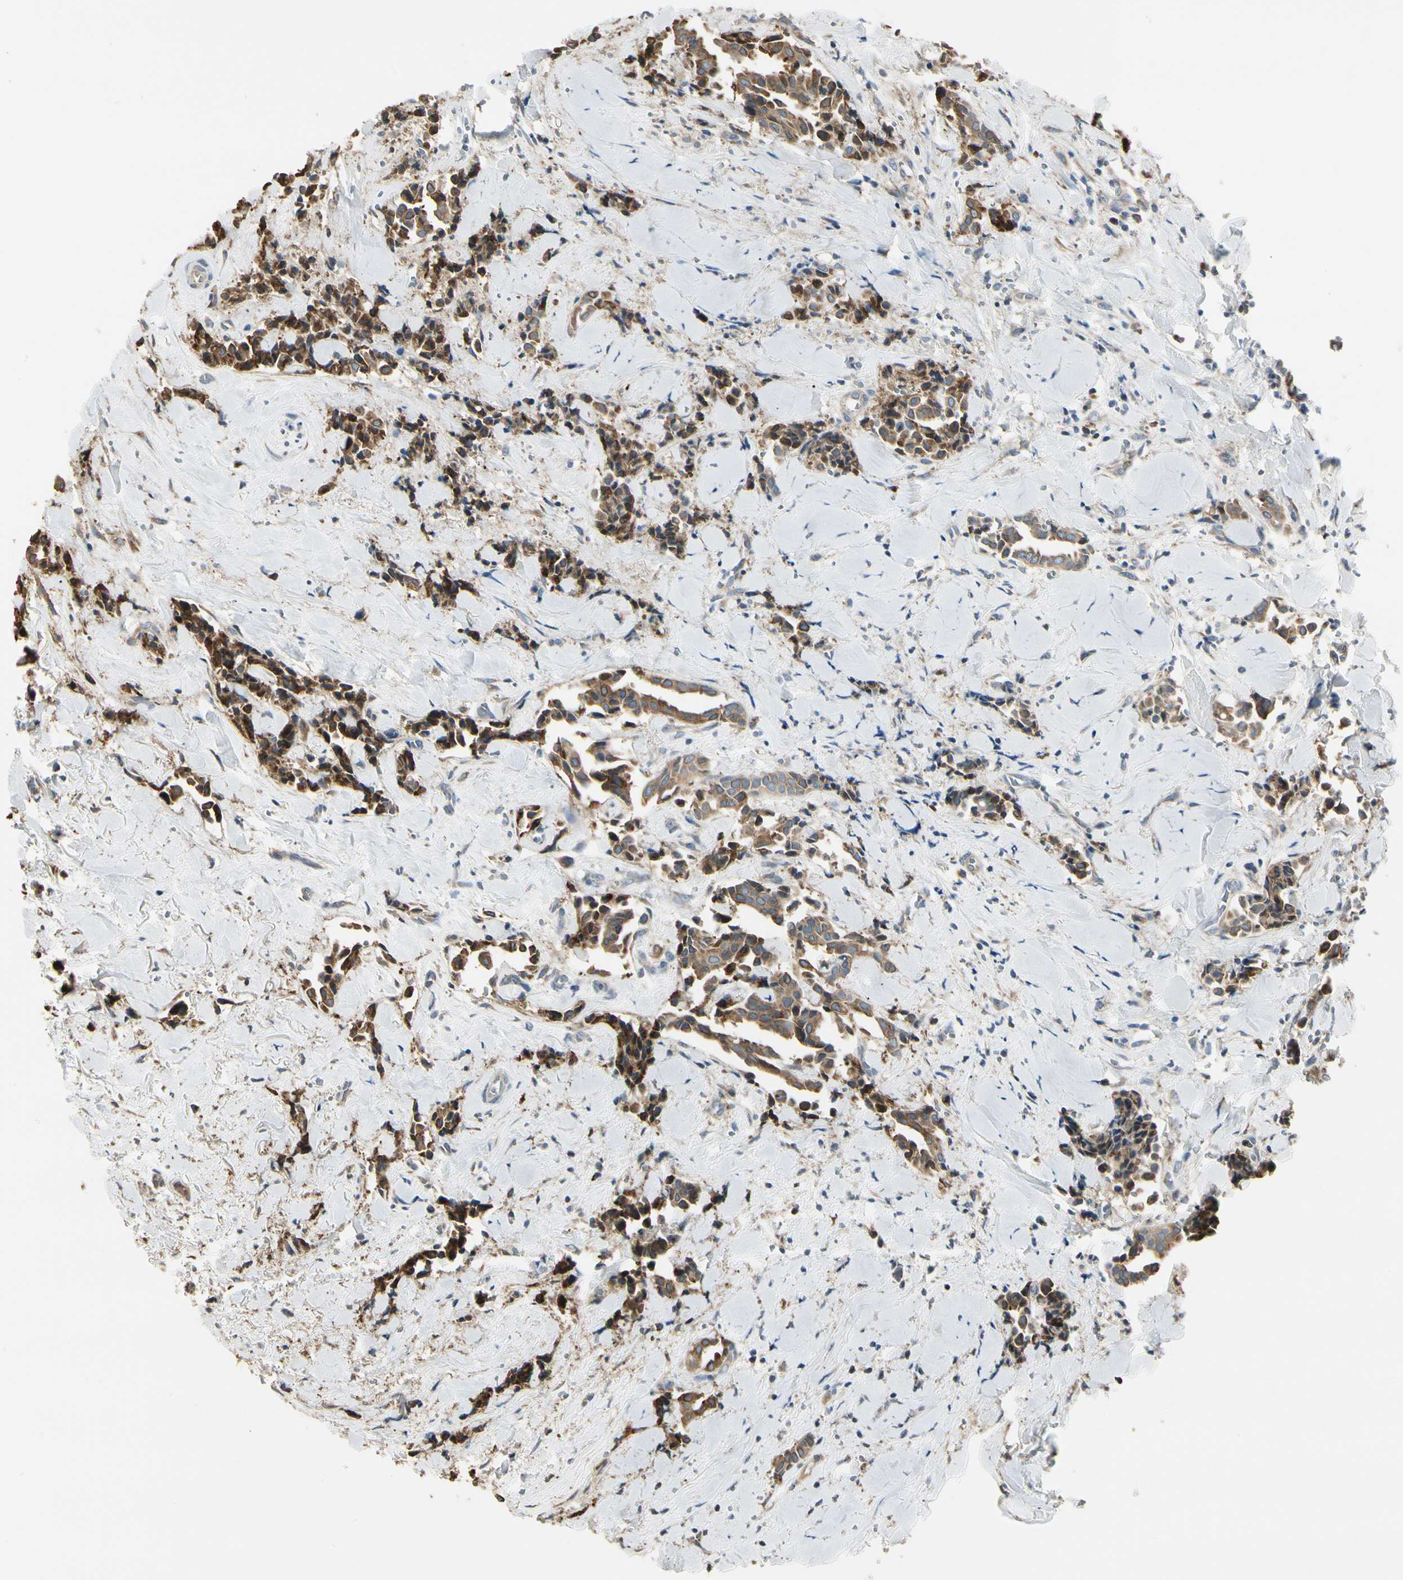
{"staining": {"intensity": "moderate", "quantity": ">75%", "location": "cytoplasmic/membranous"}, "tissue": "head and neck cancer", "cell_type": "Tumor cells", "image_type": "cancer", "snomed": [{"axis": "morphology", "description": "Adenocarcinoma, NOS"}, {"axis": "topography", "description": "Salivary gland"}, {"axis": "topography", "description": "Head-Neck"}], "caption": "This histopathology image exhibits immunohistochemistry (IHC) staining of adenocarcinoma (head and neck), with medium moderate cytoplasmic/membranous expression in about >75% of tumor cells.", "gene": "NUCB2", "patient": {"sex": "female", "age": 59}}